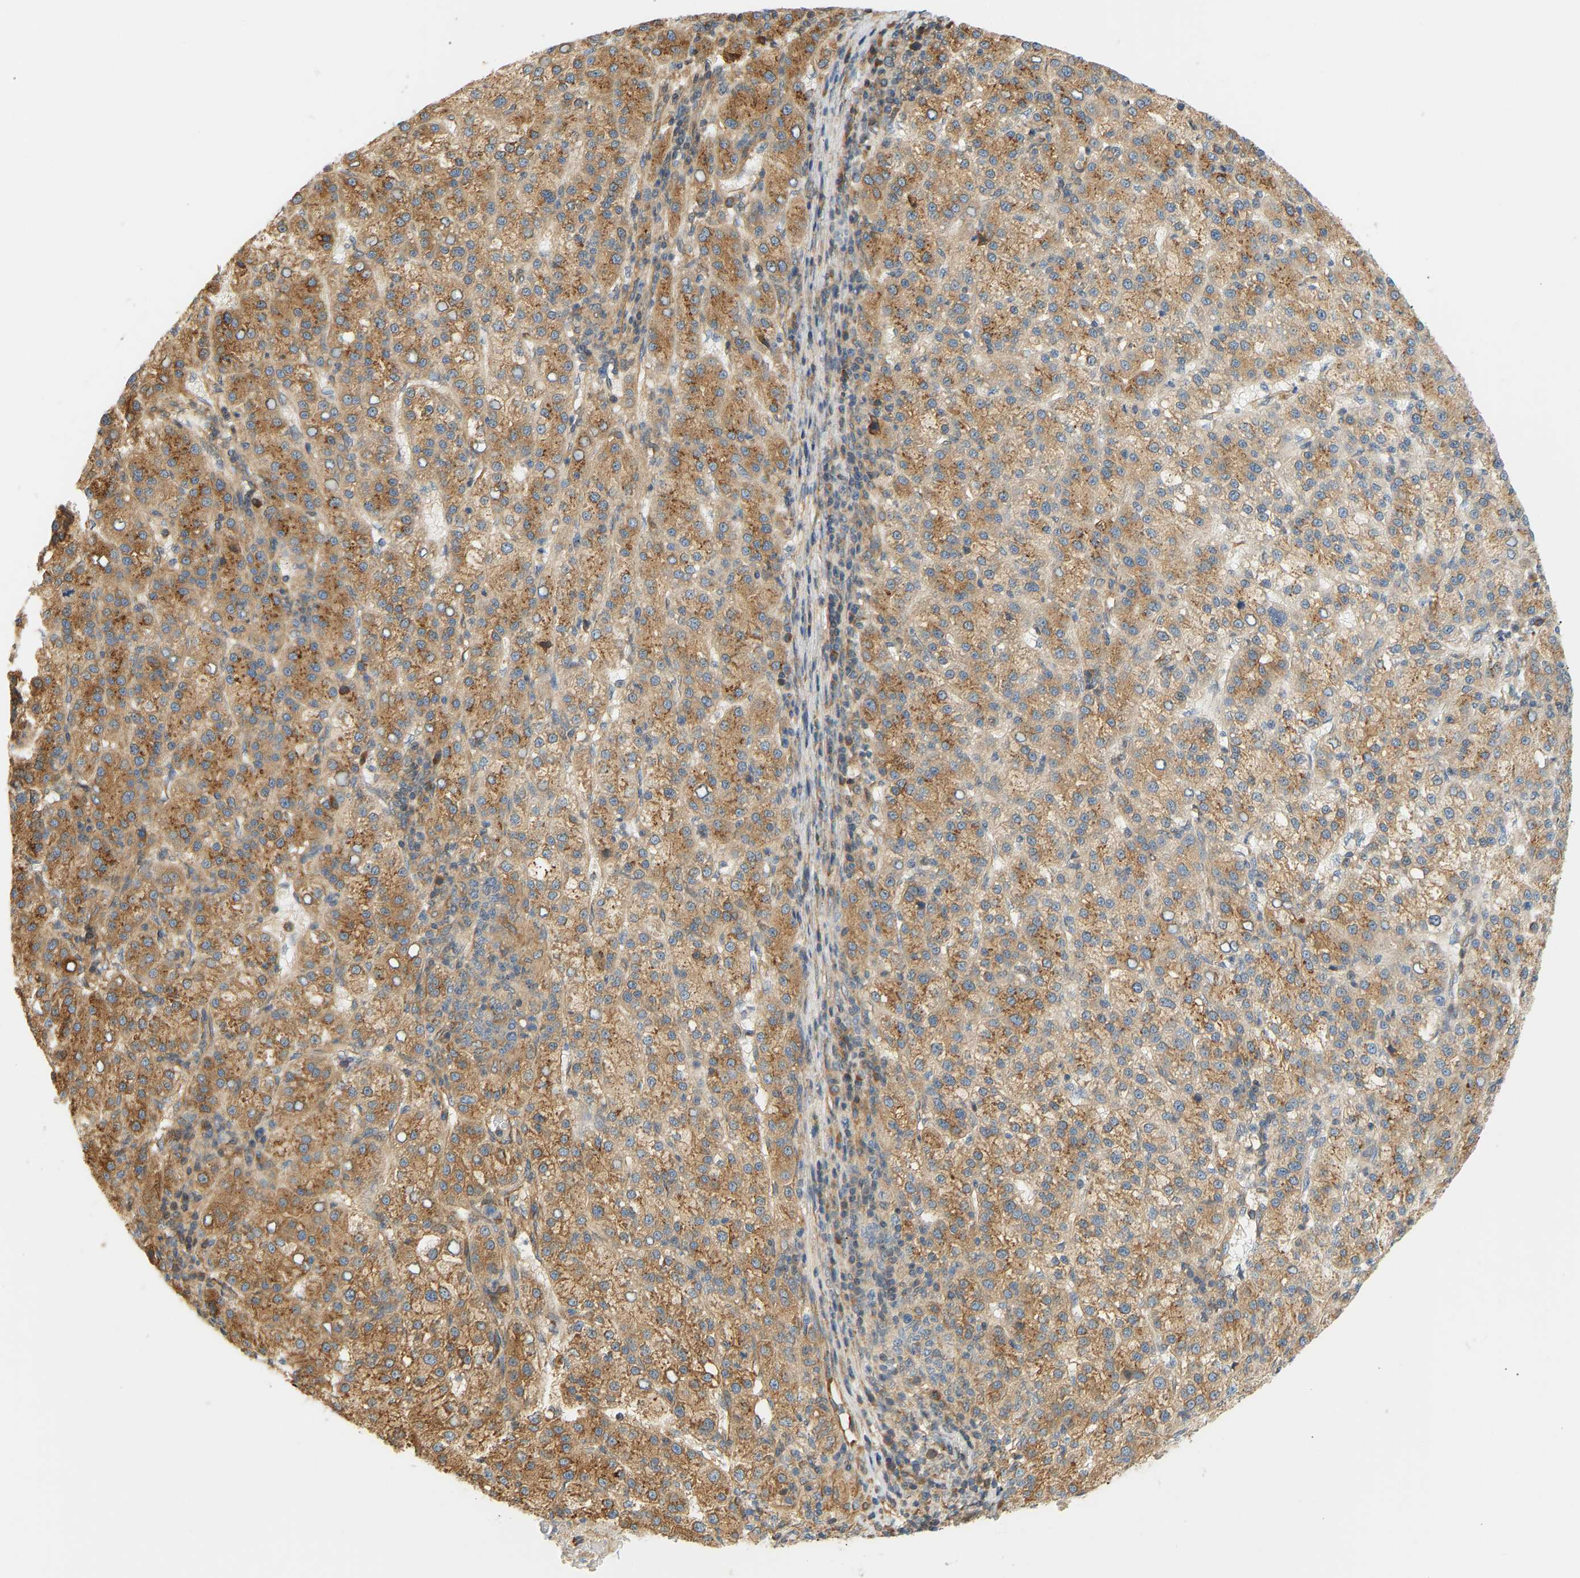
{"staining": {"intensity": "moderate", "quantity": ">75%", "location": "cytoplasmic/membranous"}, "tissue": "liver cancer", "cell_type": "Tumor cells", "image_type": "cancer", "snomed": [{"axis": "morphology", "description": "Carcinoma, Hepatocellular, NOS"}, {"axis": "topography", "description": "Liver"}], "caption": "Liver cancer (hepatocellular carcinoma) tissue reveals moderate cytoplasmic/membranous staining in about >75% of tumor cells, visualized by immunohistochemistry. Nuclei are stained in blue.", "gene": "CEP57", "patient": {"sex": "female", "age": 58}}